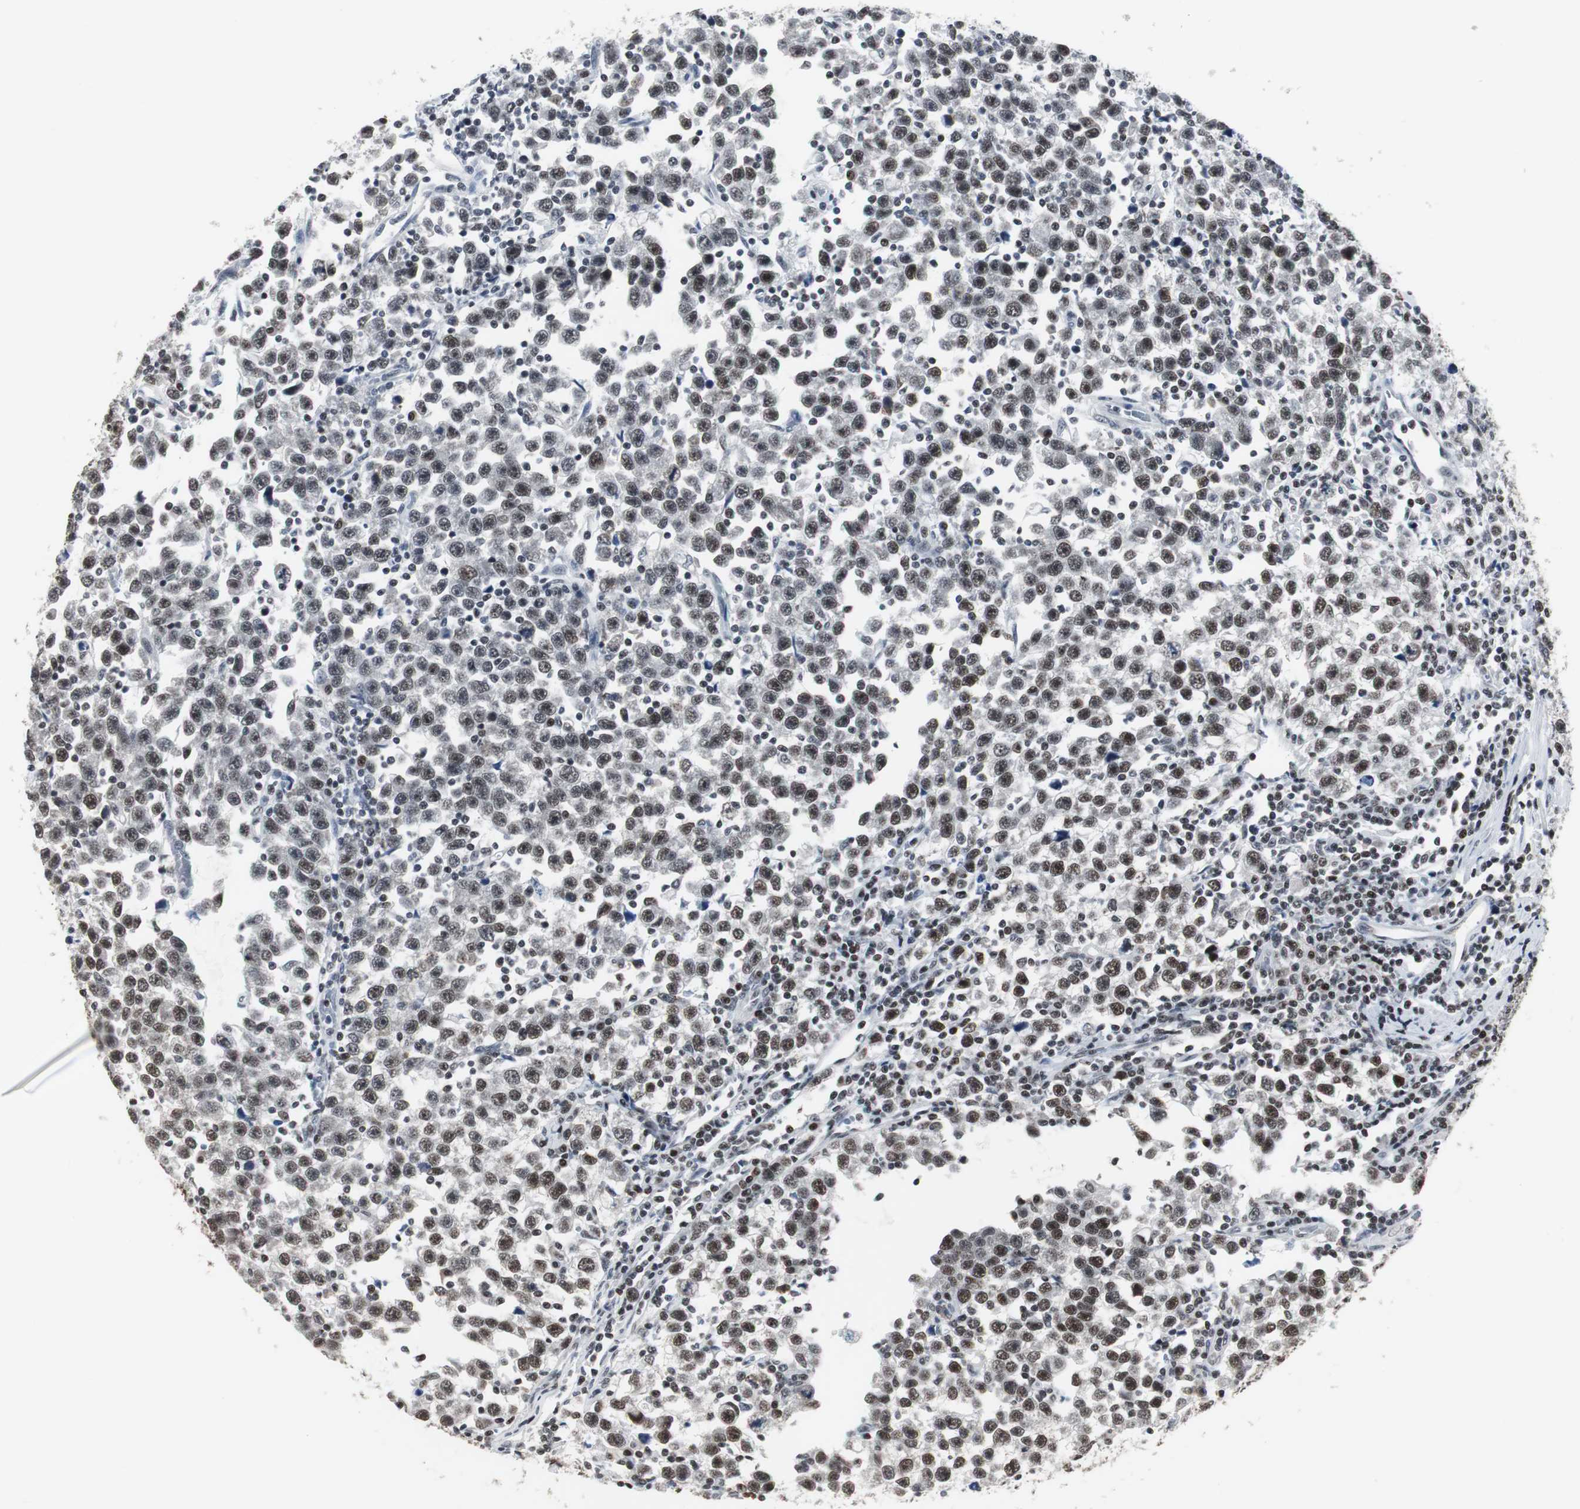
{"staining": {"intensity": "weak", "quantity": ">75%", "location": "nuclear"}, "tissue": "testis cancer", "cell_type": "Tumor cells", "image_type": "cancer", "snomed": [{"axis": "morphology", "description": "Seminoma, NOS"}, {"axis": "topography", "description": "Testis"}], "caption": "Tumor cells demonstrate low levels of weak nuclear staining in approximately >75% of cells in human testis seminoma.", "gene": "RAD9A", "patient": {"sex": "male", "age": 43}}